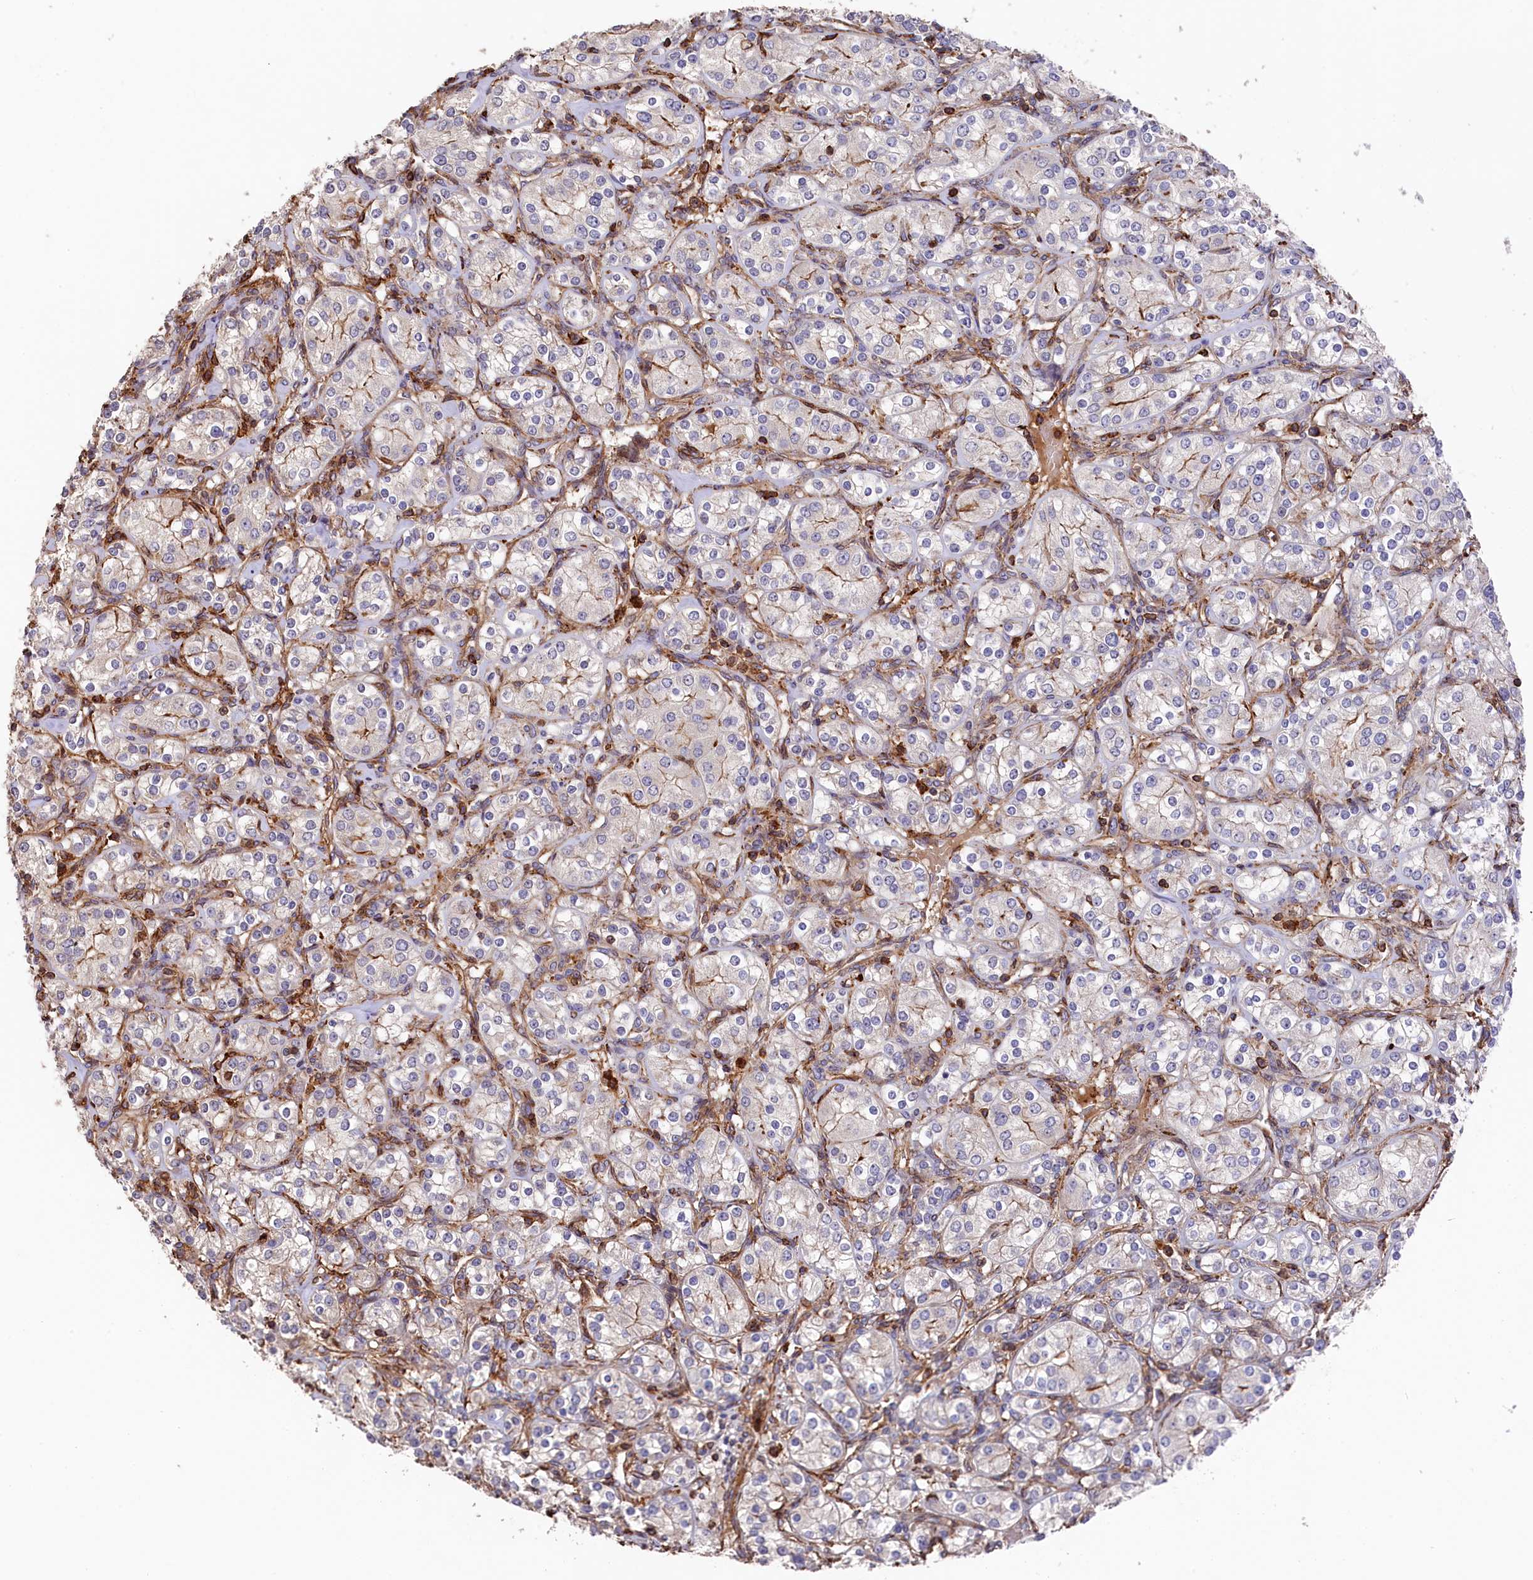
{"staining": {"intensity": "negative", "quantity": "none", "location": "none"}, "tissue": "renal cancer", "cell_type": "Tumor cells", "image_type": "cancer", "snomed": [{"axis": "morphology", "description": "Adenocarcinoma, NOS"}, {"axis": "topography", "description": "Kidney"}], "caption": "Tumor cells are negative for brown protein staining in renal adenocarcinoma.", "gene": "RAPSN", "patient": {"sex": "male", "age": 77}}